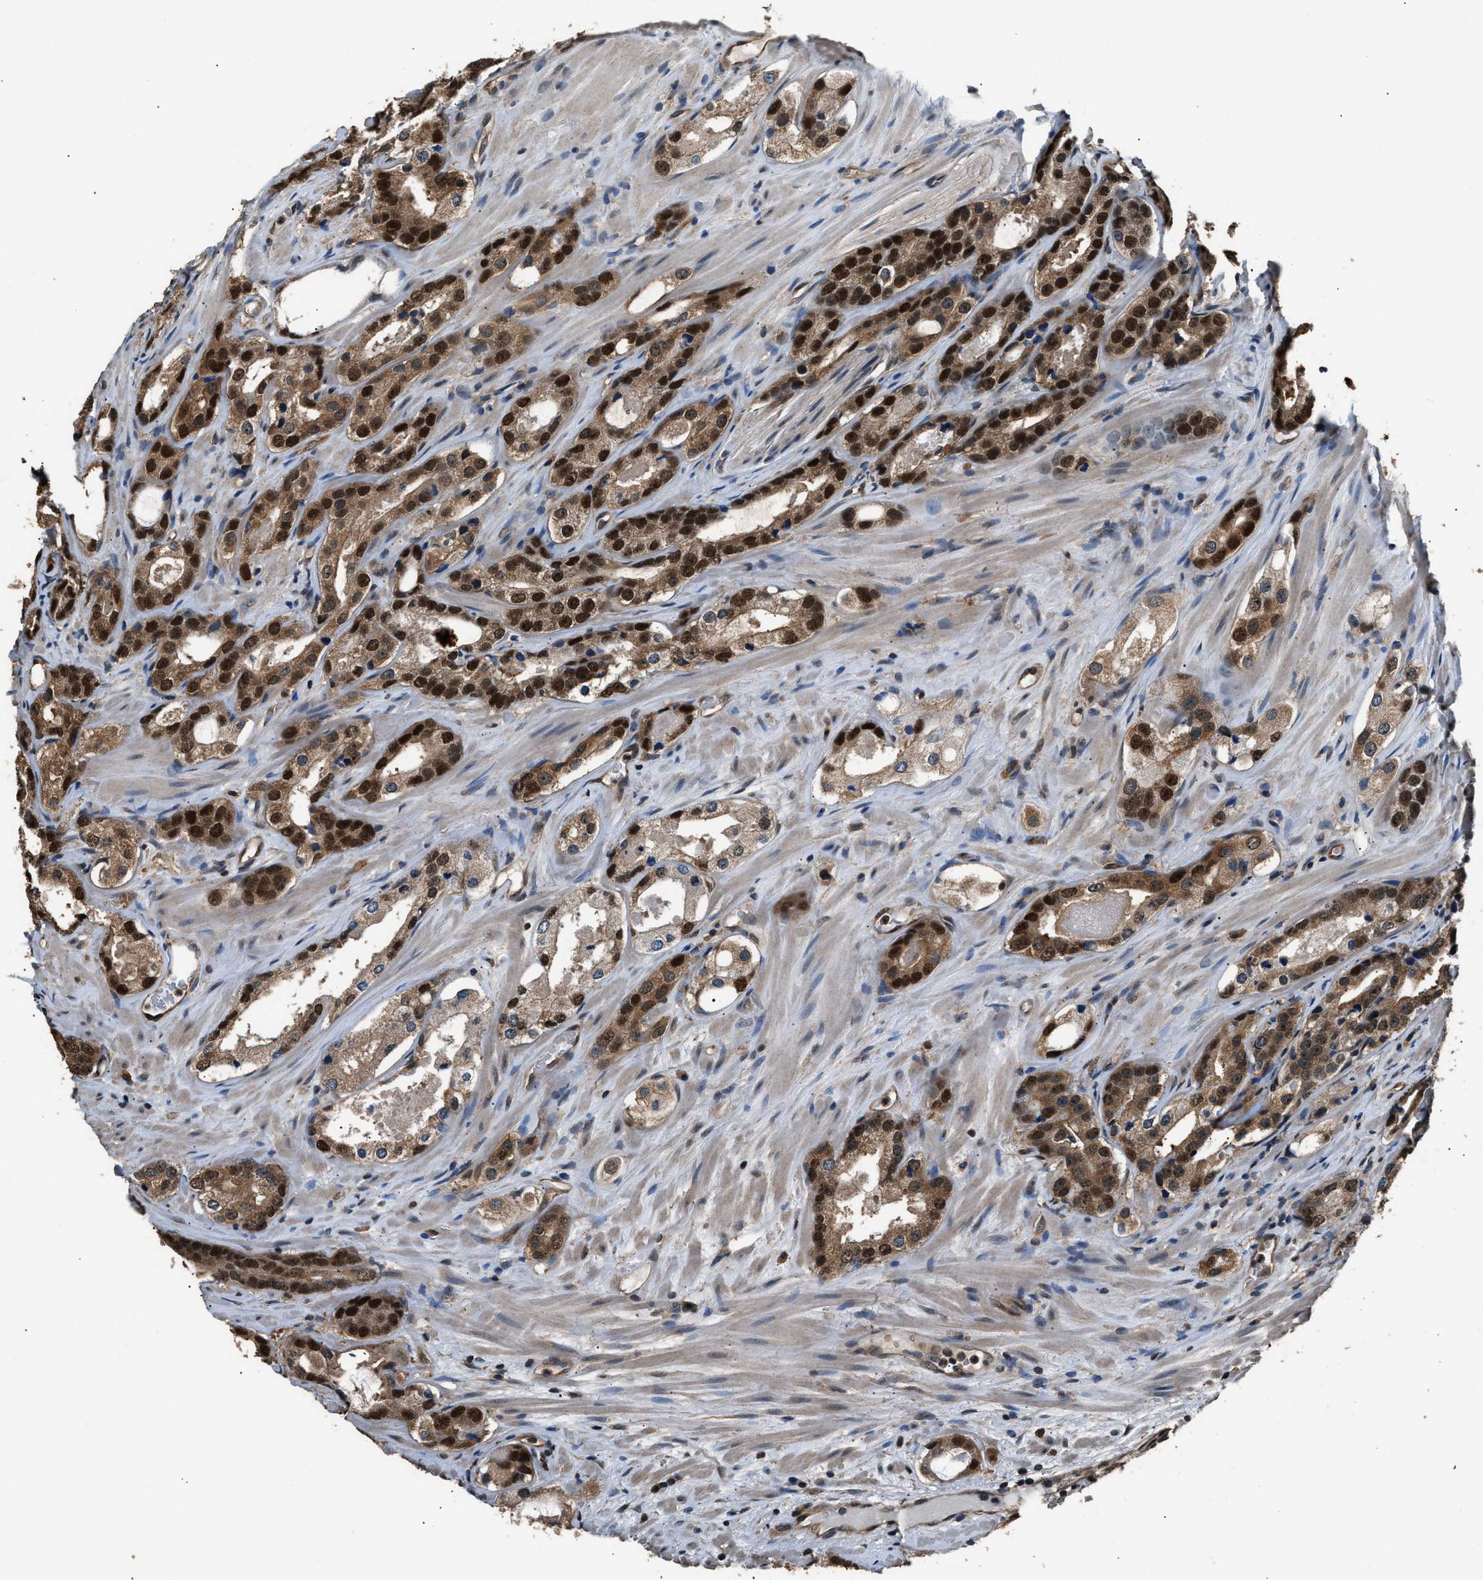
{"staining": {"intensity": "strong", "quantity": ">75%", "location": "cytoplasmic/membranous,nuclear"}, "tissue": "prostate cancer", "cell_type": "Tumor cells", "image_type": "cancer", "snomed": [{"axis": "morphology", "description": "Adenocarcinoma, High grade"}, {"axis": "topography", "description": "Prostate"}], "caption": "Adenocarcinoma (high-grade) (prostate) was stained to show a protein in brown. There is high levels of strong cytoplasmic/membranous and nuclear expression in approximately >75% of tumor cells. The staining was performed using DAB to visualize the protein expression in brown, while the nuclei were stained in blue with hematoxylin (Magnification: 20x).", "gene": "DFFA", "patient": {"sex": "male", "age": 63}}